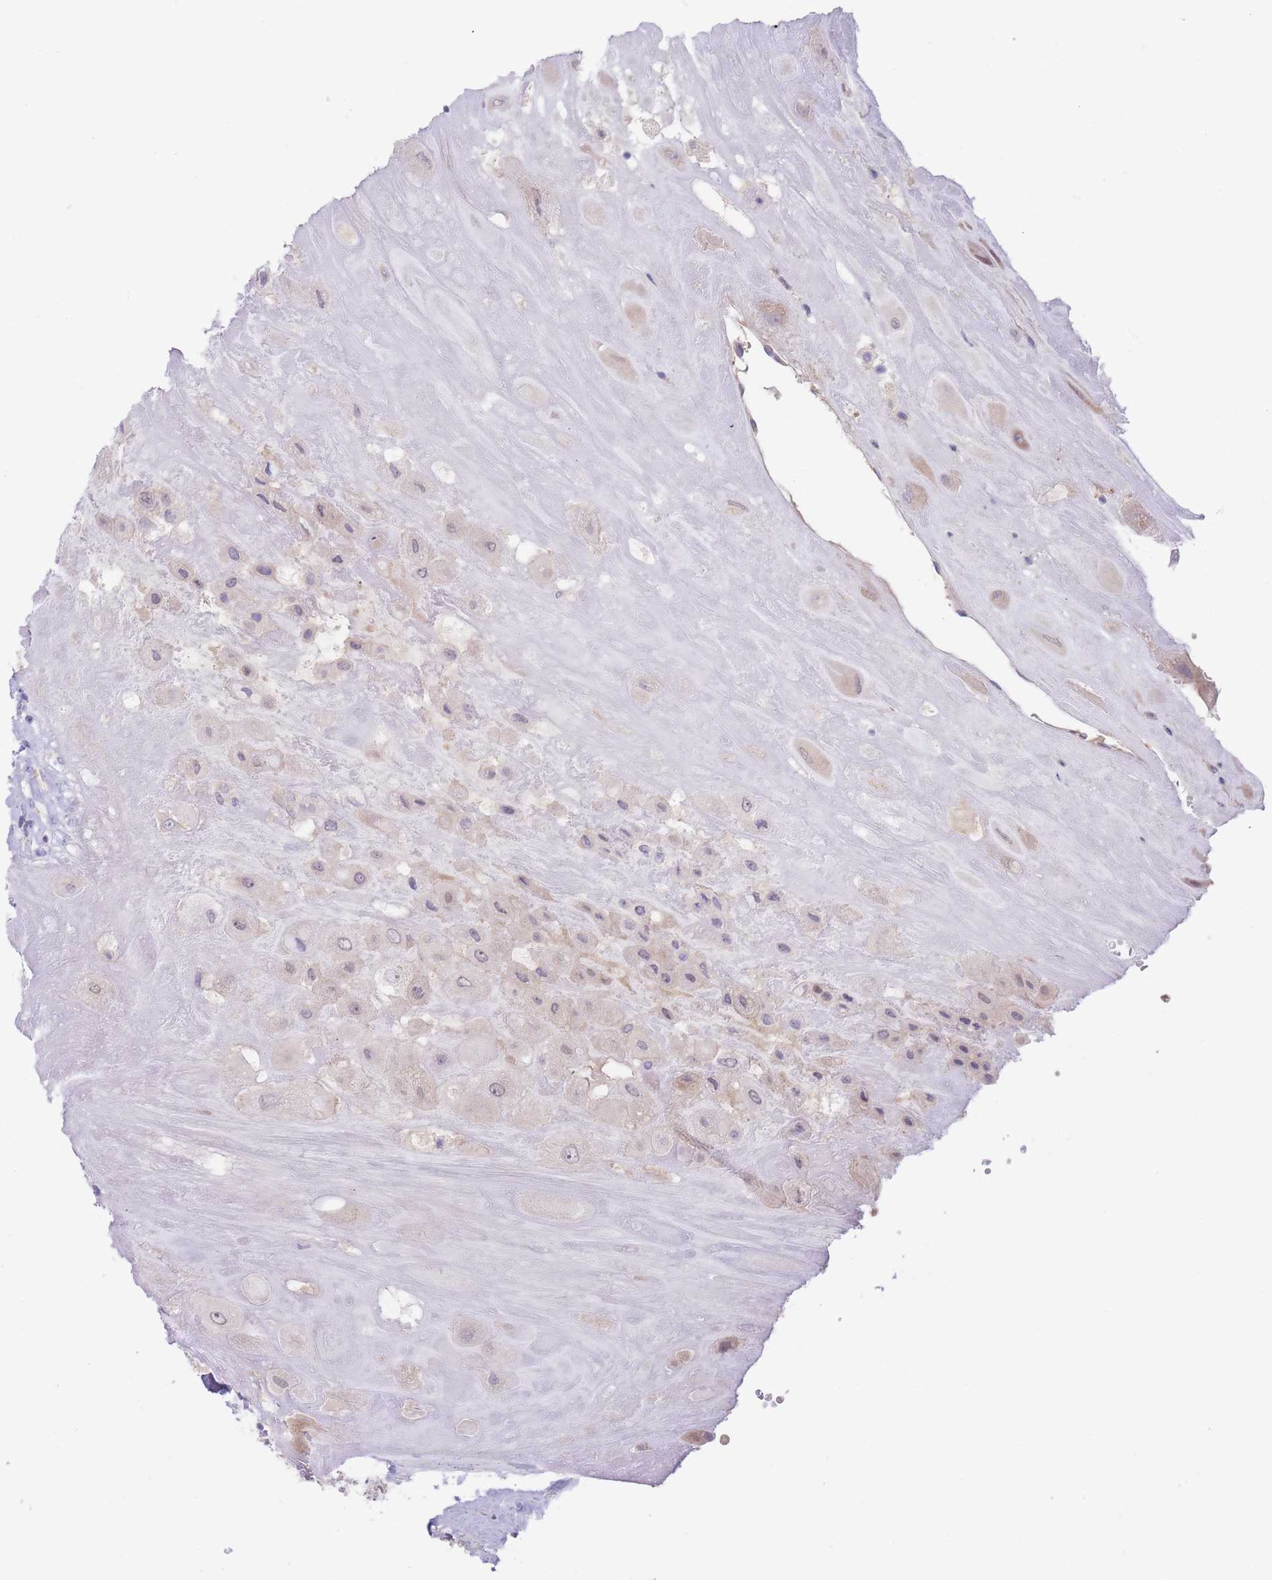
{"staining": {"intensity": "weak", "quantity": "<25%", "location": "cytoplasmic/membranous"}, "tissue": "placenta", "cell_type": "Decidual cells", "image_type": "normal", "snomed": [{"axis": "morphology", "description": "Normal tissue, NOS"}, {"axis": "topography", "description": "Placenta"}], "caption": "IHC micrograph of unremarkable placenta: placenta stained with DAB demonstrates no significant protein positivity in decidual cells.", "gene": "ZNF281", "patient": {"sex": "female", "age": 32}}